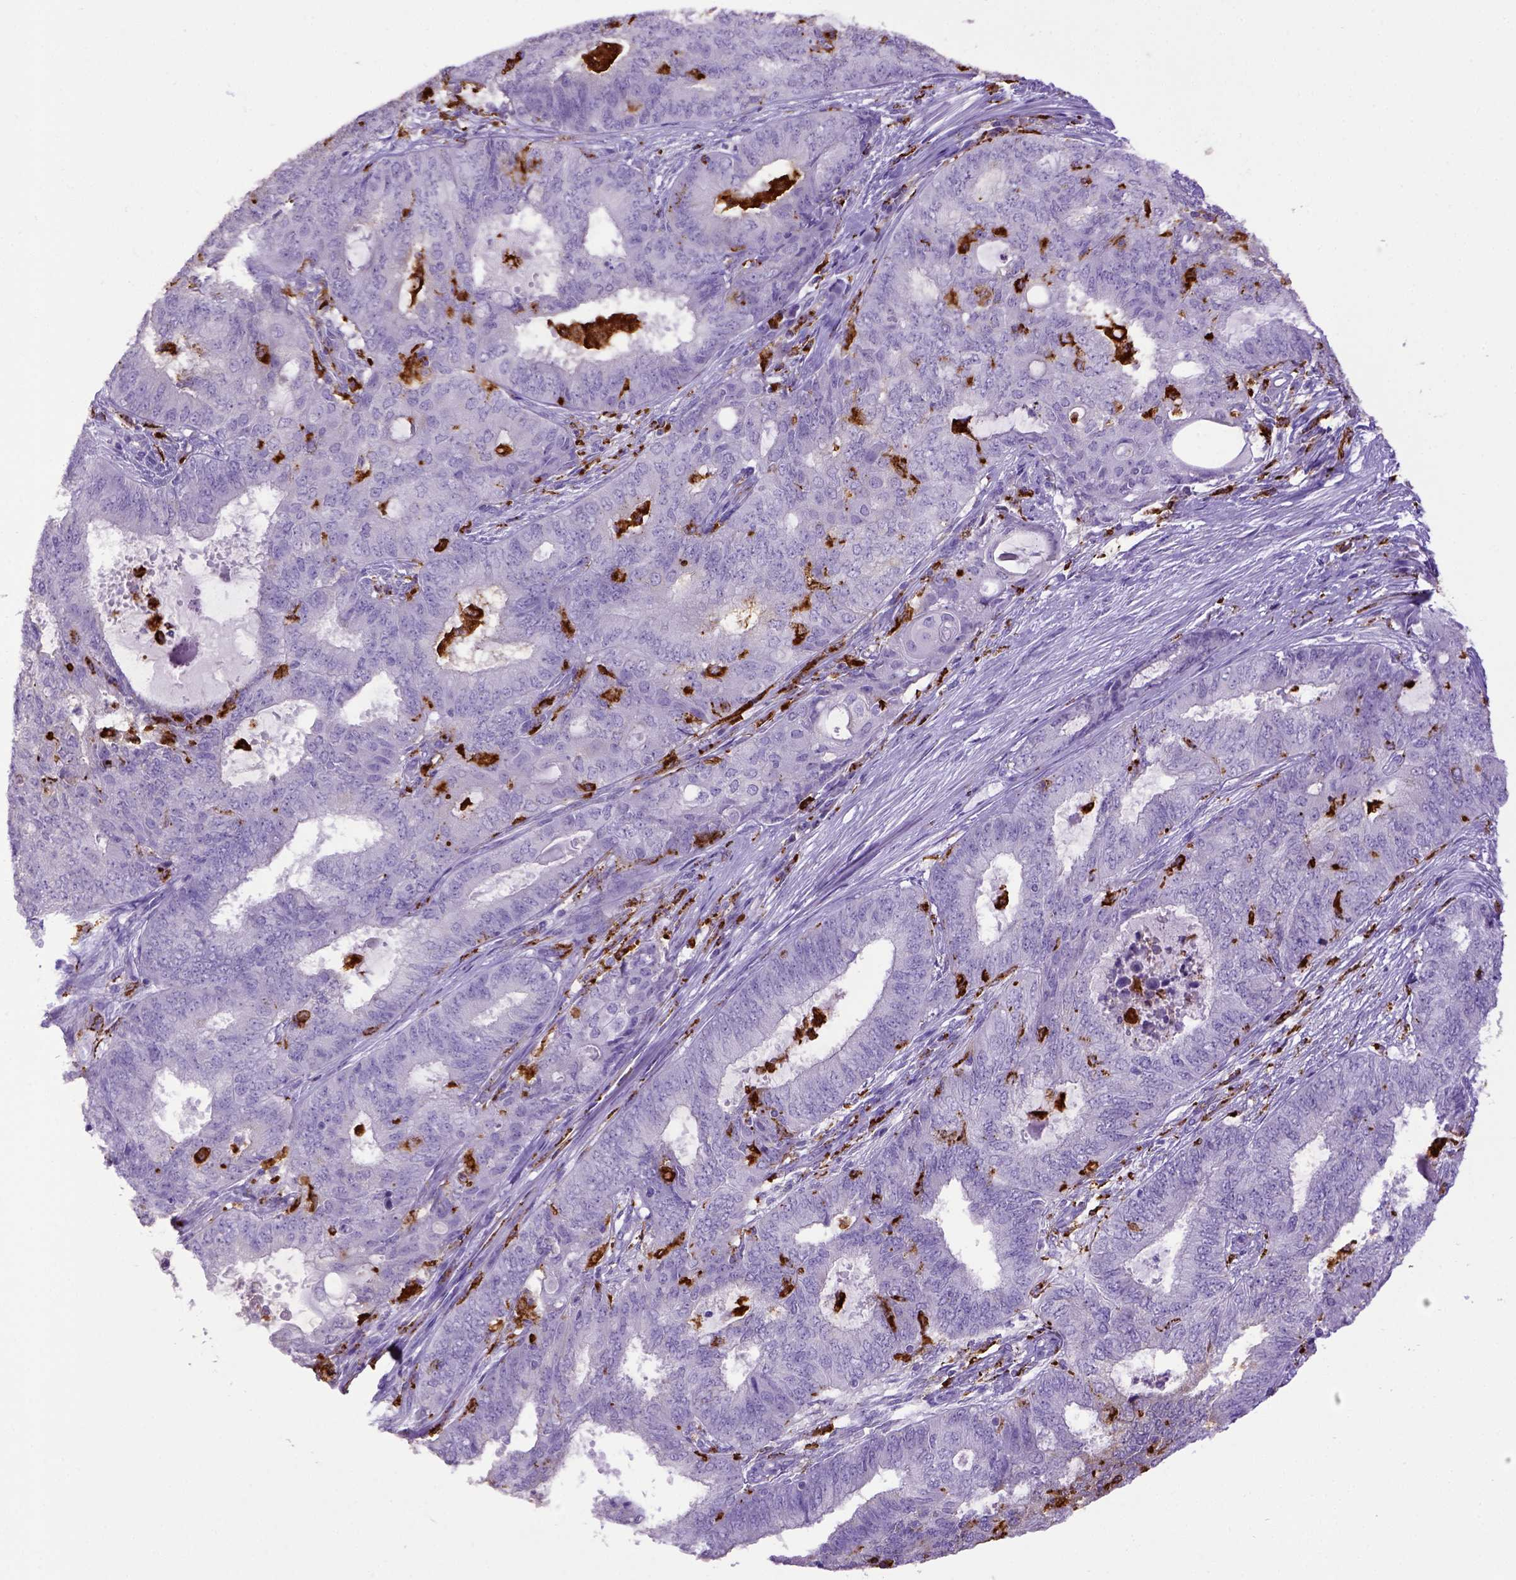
{"staining": {"intensity": "negative", "quantity": "none", "location": "none"}, "tissue": "endometrial cancer", "cell_type": "Tumor cells", "image_type": "cancer", "snomed": [{"axis": "morphology", "description": "Adenocarcinoma, NOS"}, {"axis": "topography", "description": "Endometrium"}], "caption": "Immunohistochemistry (IHC) histopathology image of neoplastic tissue: human adenocarcinoma (endometrial) stained with DAB (3,3'-diaminobenzidine) reveals no significant protein staining in tumor cells.", "gene": "CD68", "patient": {"sex": "female", "age": 62}}